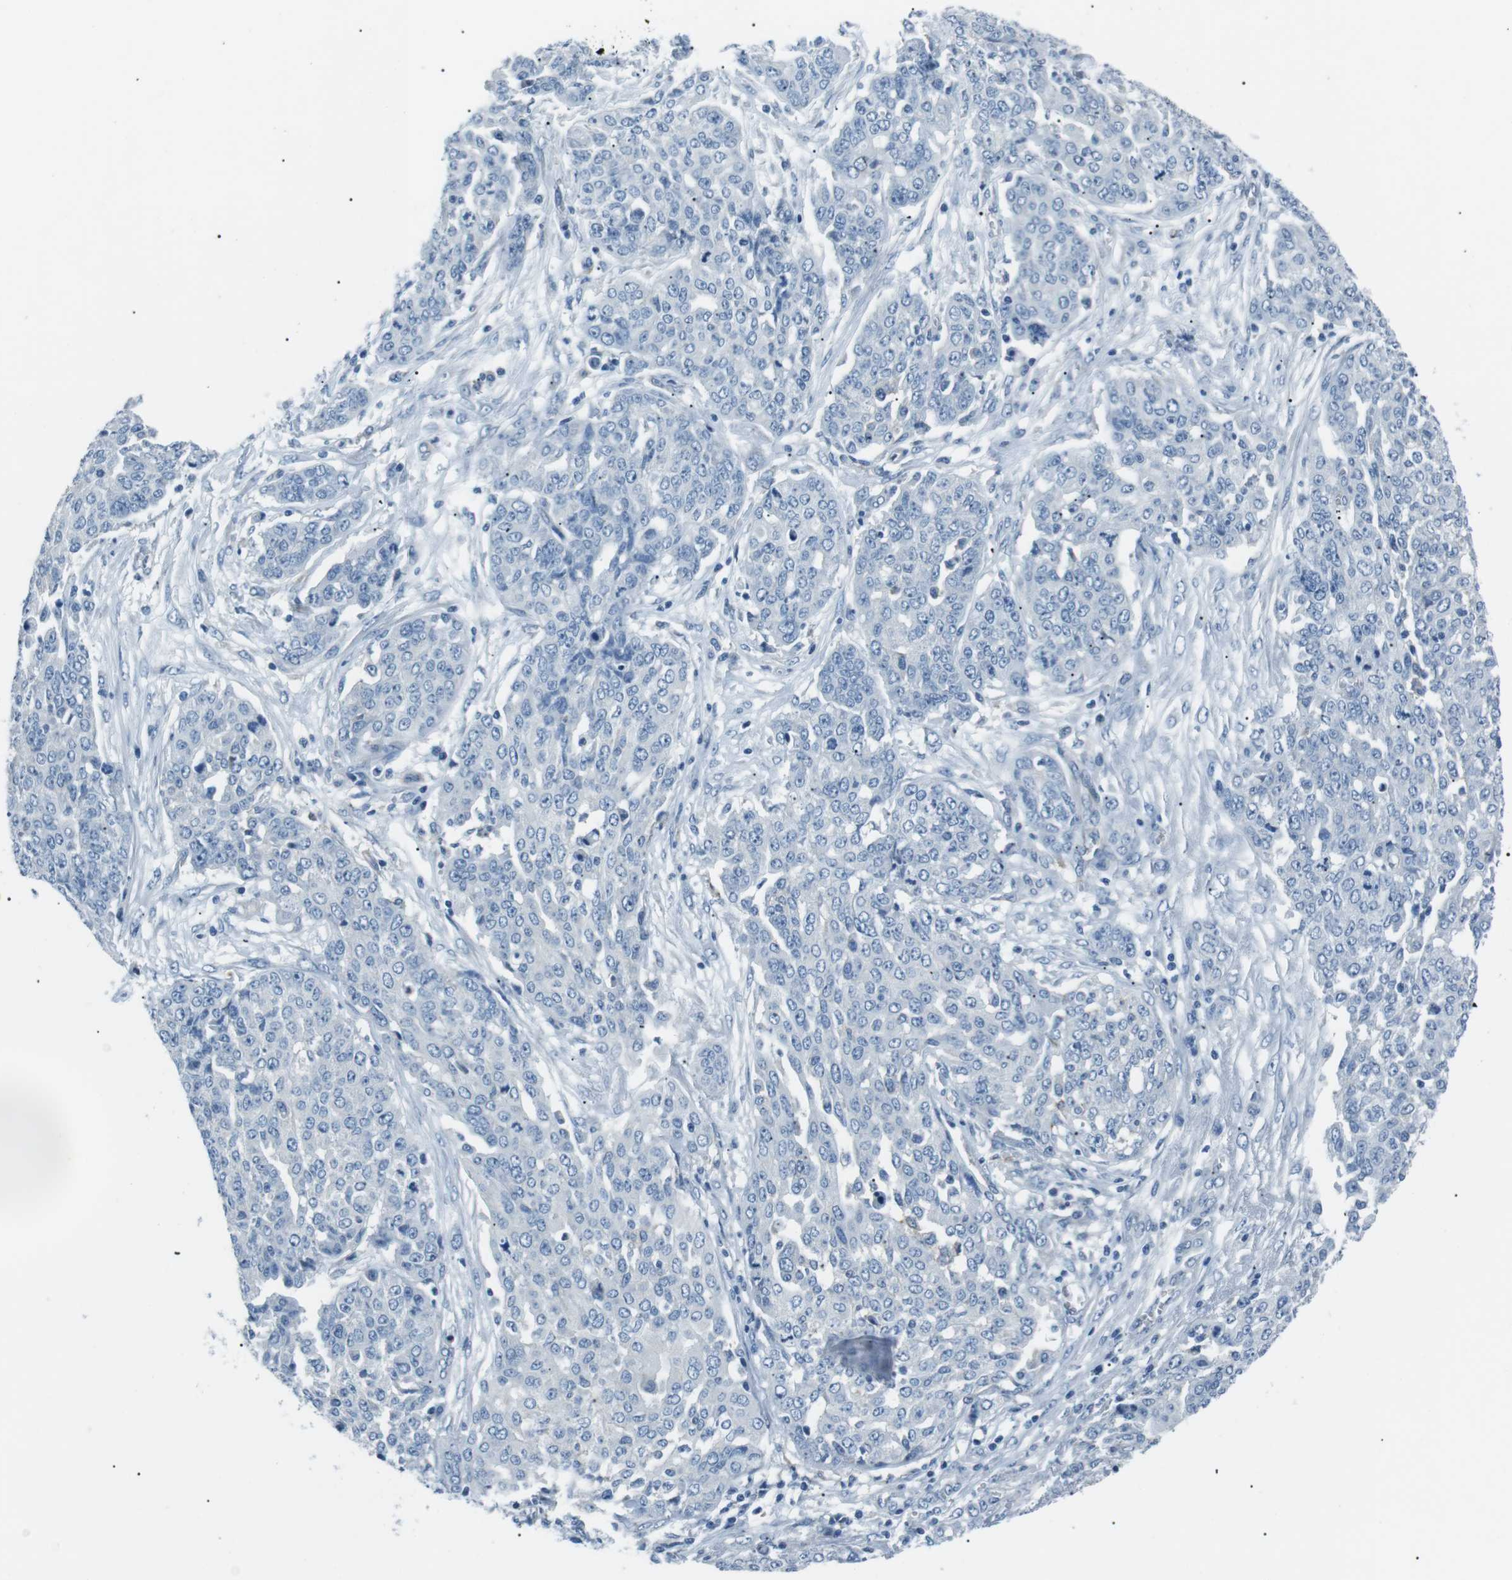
{"staining": {"intensity": "negative", "quantity": "none", "location": "none"}, "tissue": "ovarian cancer", "cell_type": "Tumor cells", "image_type": "cancer", "snomed": [{"axis": "morphology", "description": "Cystadenocarcinoma, serous, NOS"}, {"axis": "topography", "description": "Soft tissue"}, {"axis": "topography", "description": "Ovary"}], "caption": "Immunohistochemical staining of human ovarian serous cystadenocarcinoma demonstrates no significant staining in tumor cells.", "gene": "CSF2RA", "patient": {"sex": "female", "age": 57}}